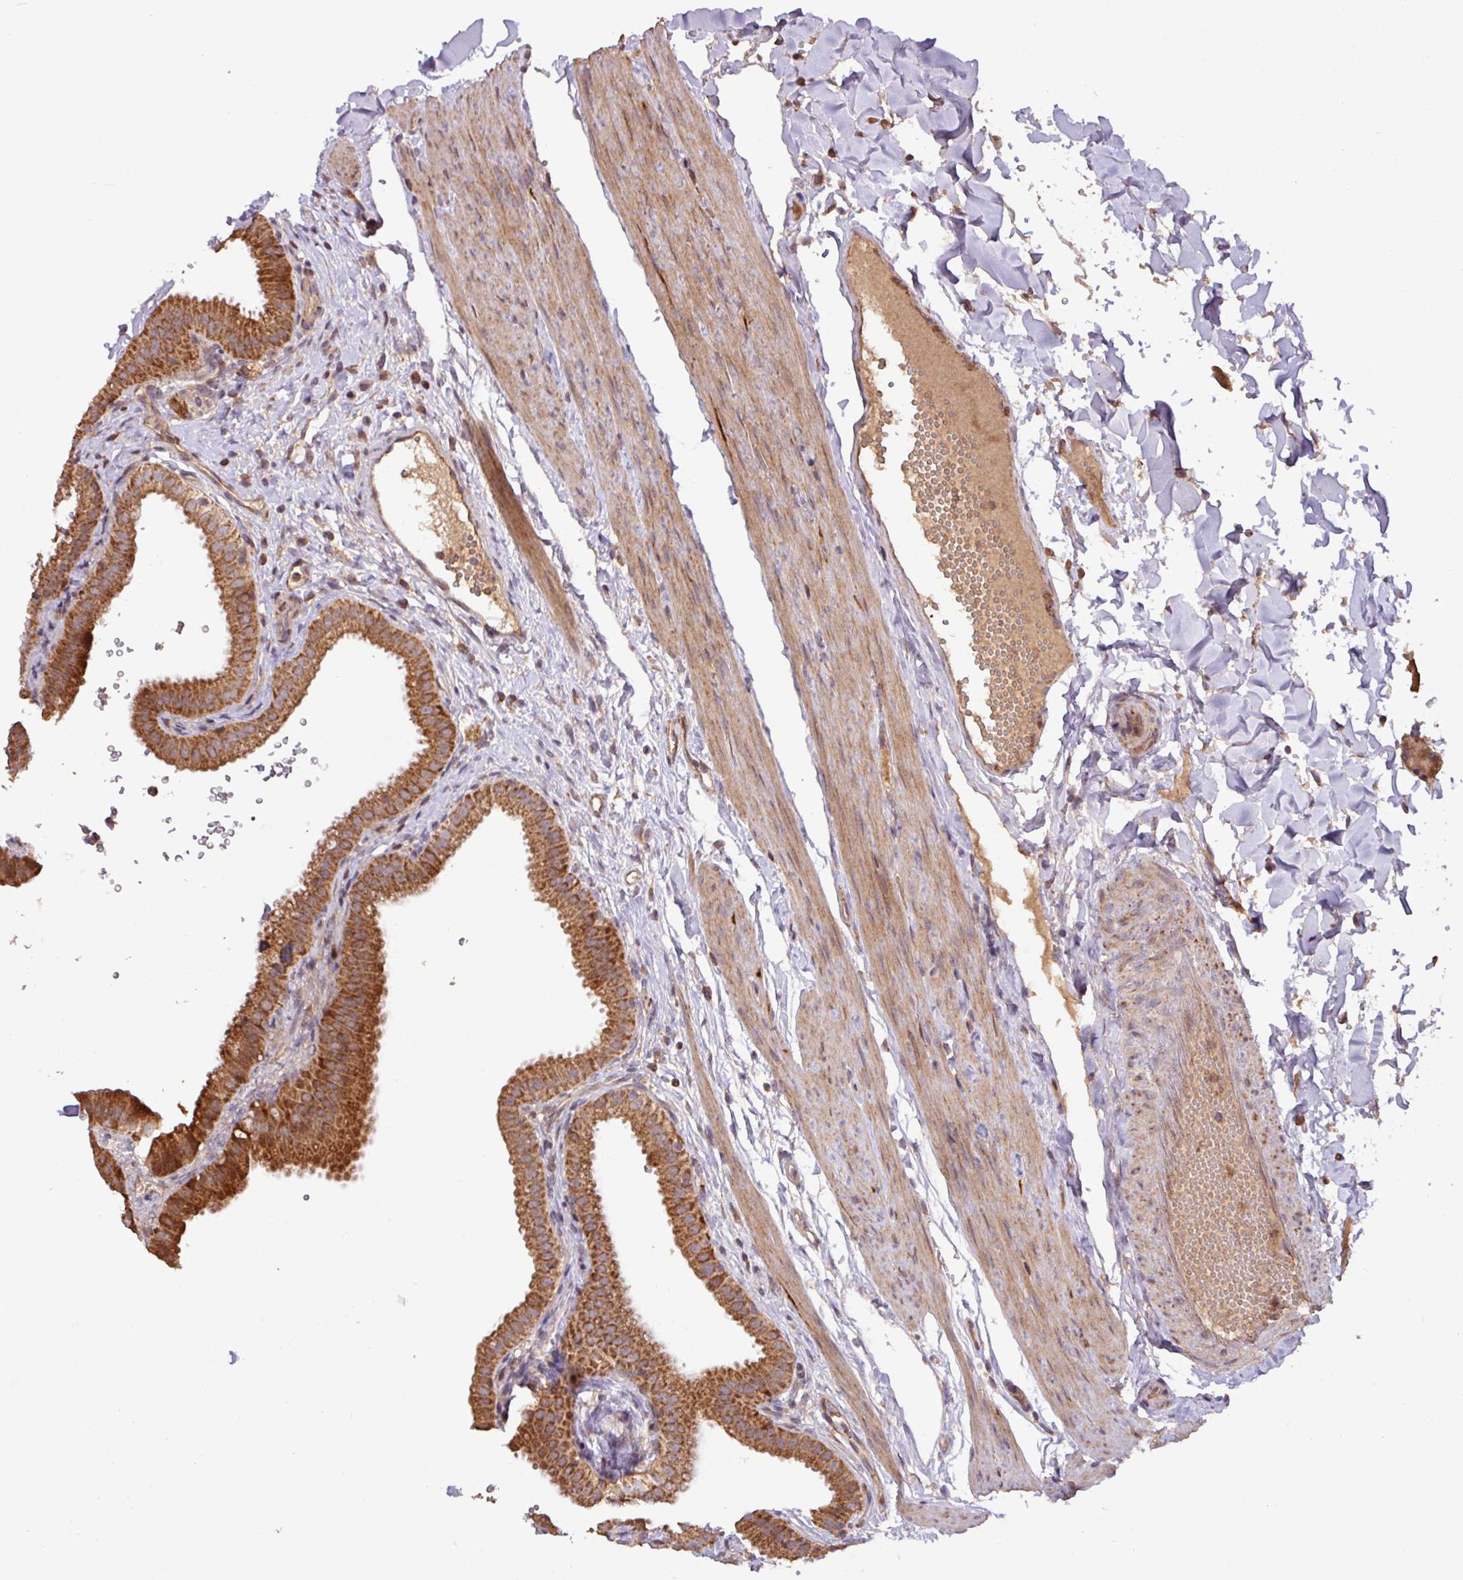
{"staining": {"intensity": "strong", "quantity": ">75%", "location": "cytoplasmic/membranous"}, "tissue": "gallbladder", "cell_type": "Glandular cells", "image_type": "normal", "snomed": [{"axis": "morphology", "description": "Normal tissue, NOS"}, {"axis": "topography", "description": "Gallbladder"}], "caption": "Strong cytoplasmic/membranous staining for a protein is present in approximately >75% of glandular cells of unremarkable gallbladder using IHC.", "gene": "YPEL1", "patient": {"sex": "female", "age": 61}}